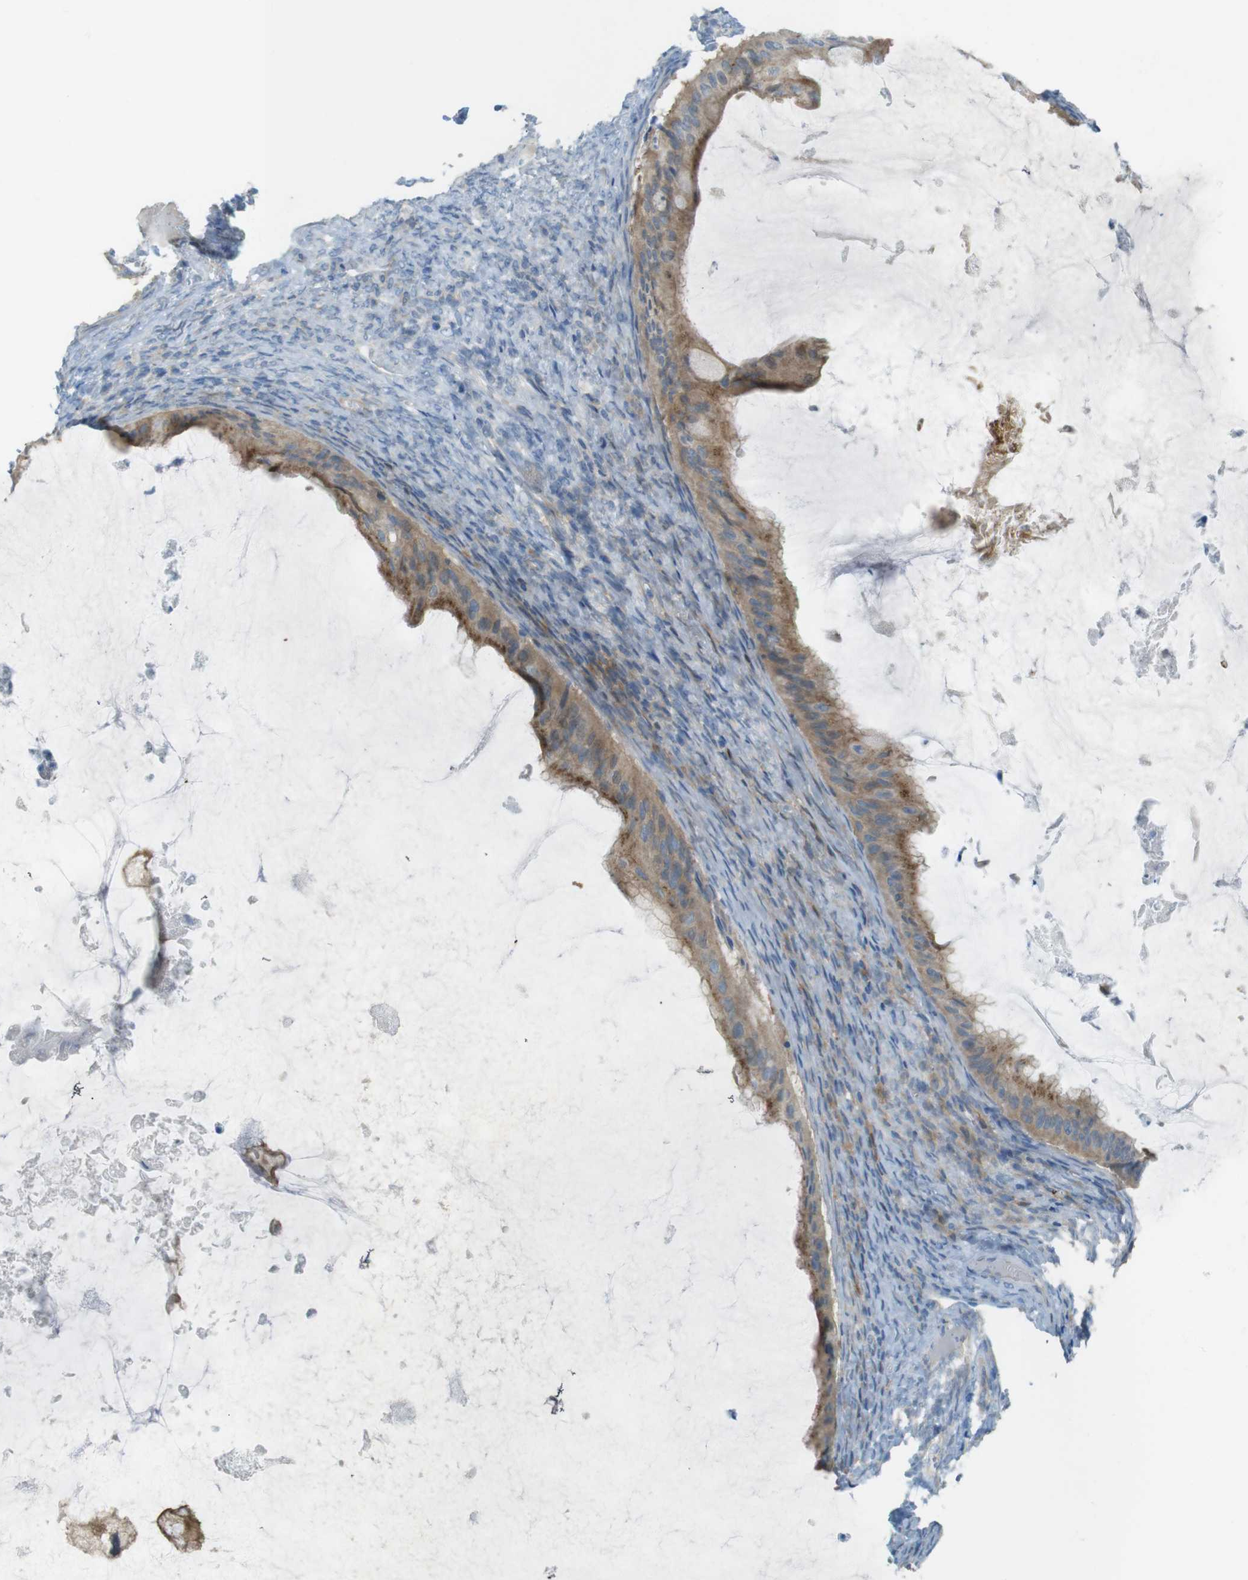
{"staining": {"intensity": "moderate", "quantity": ">75%", "location": "cytoplasmic/membranous"}, "tissue": "ovarian cancer", "cell_type": "Tumor cells", "image_type": "cancer", "snomed": [{"axis": "morphology", "description": "Cystadenocarcinoma, mucinous, NOS"}, {"axis": "topography", "description": "Ovary"}], "caption": "A high-resolution micrograph shows immunohistochemistry staining of mucinous cystadenocarcinoma (ovarian), which exhibits moderate cytoplasmic/membranous staining in about >75% of tumor cells.", "gene": "TMEM41B", "patient": {"sex": "female", "age": 61}}